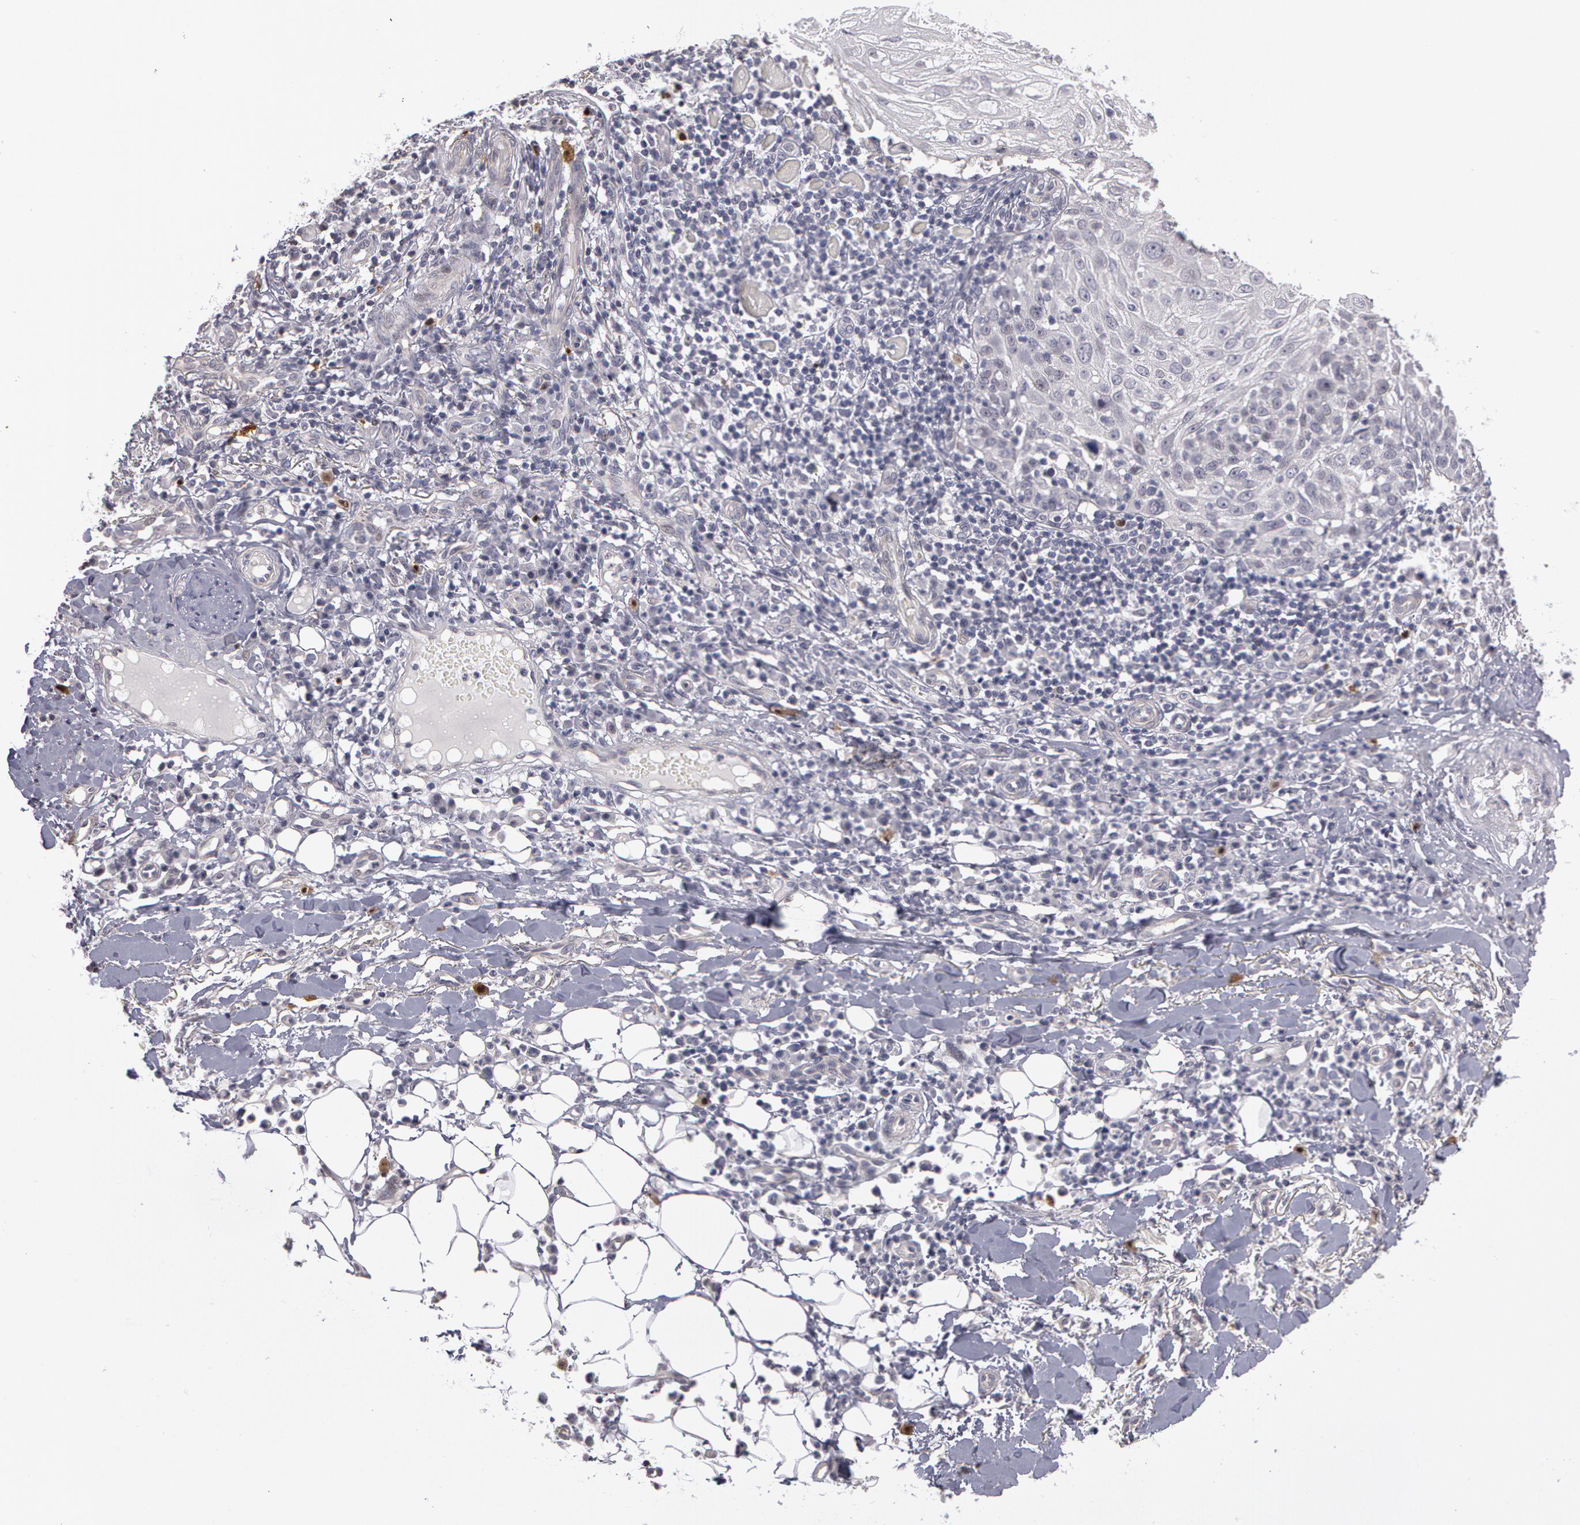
{"staining": {"intensity": "negative", "quantity": "none", "location": "none"}, "tissue": "skin cancer", "cell_type": "Tumor cells", "image_type": "cancer", "snomed": [{"axis": "morphology", "description": "Squamous cell carcinoma, NOS"}, {"axis": "topography", "description": "Skin"}], "caption": "Histopathology image shows no significant protein positivity in tumor cells of skin squamous cell carcinoma.", "gene": "PRICKLE1", "patient": {"sex": "female", "age": 89}}